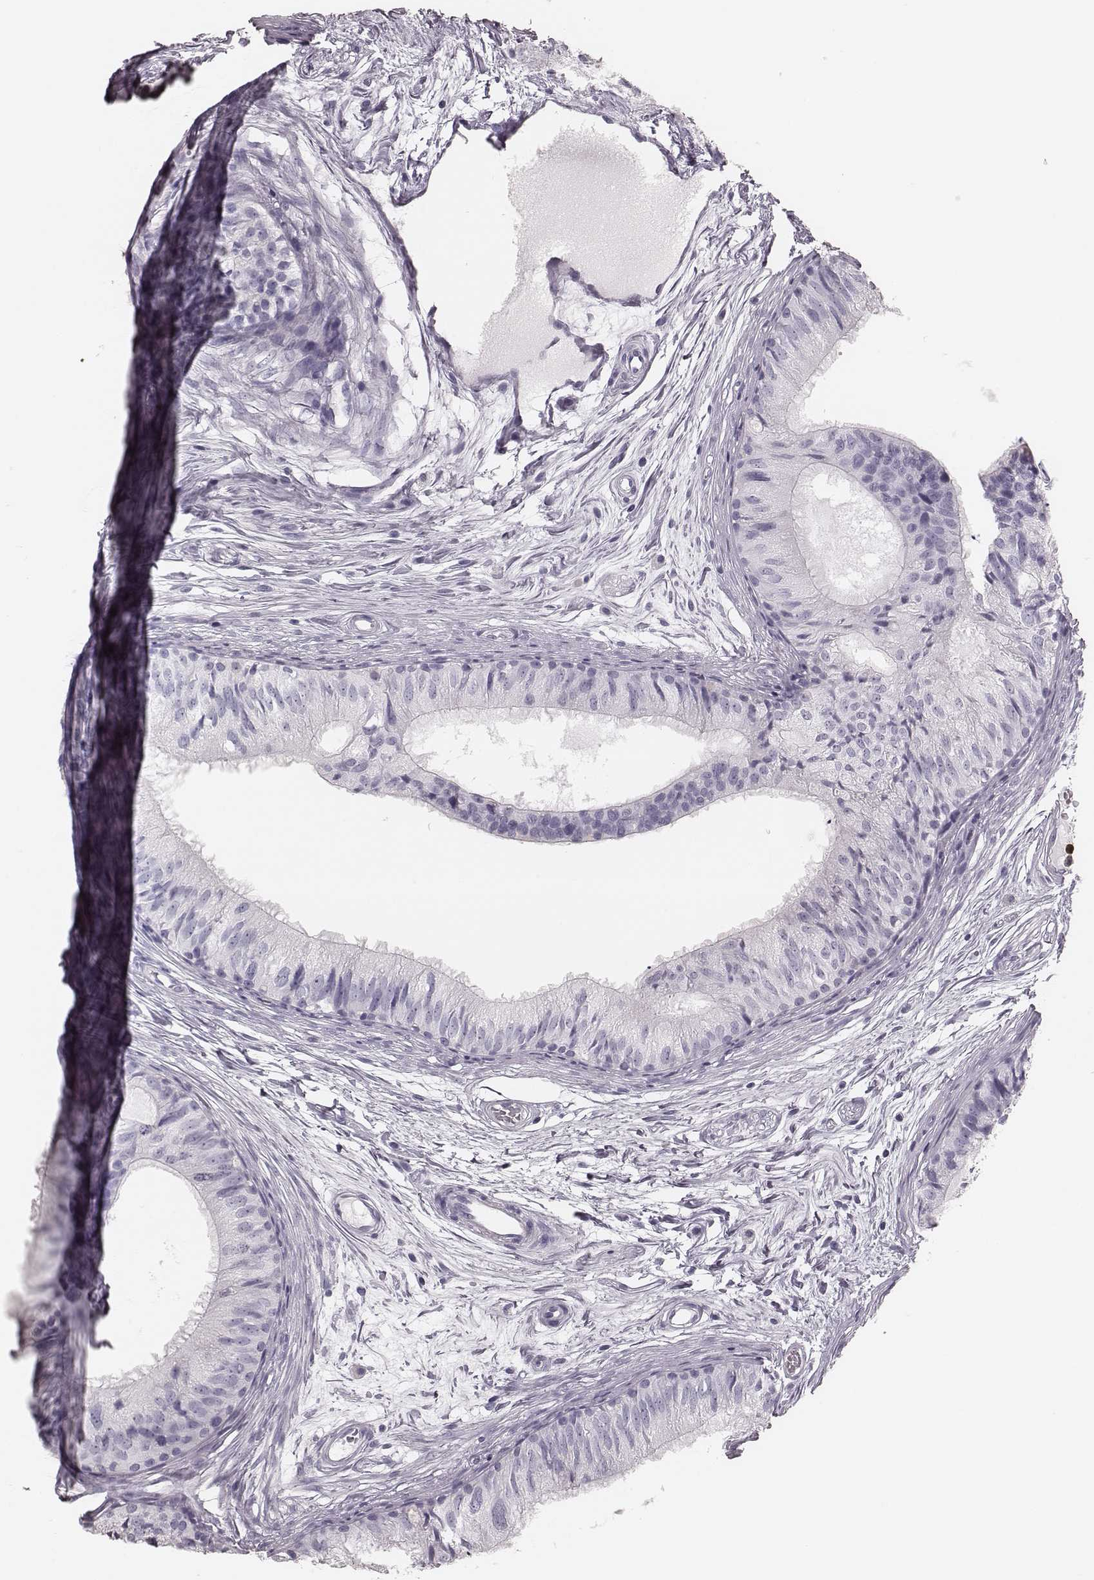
{"staining": {"intensity": "negative", "quantity": "none", "location": "none"}, "tissue": "epididymis", "cell_type": "Glandular cells", "image_type": "normal", "snomed": [{"axis": "morphology", "description": "Normal tissue, NOS"}, {"axis": "topography", "description": "Epididymis"}], "caption": "Benign epididymis was stained to show a protein in brown. There is no significant expression in glandular cells. Nuclei are stained in blue.", "gene": "ELANE", "patient": {"sex": "male", "age": 25}}